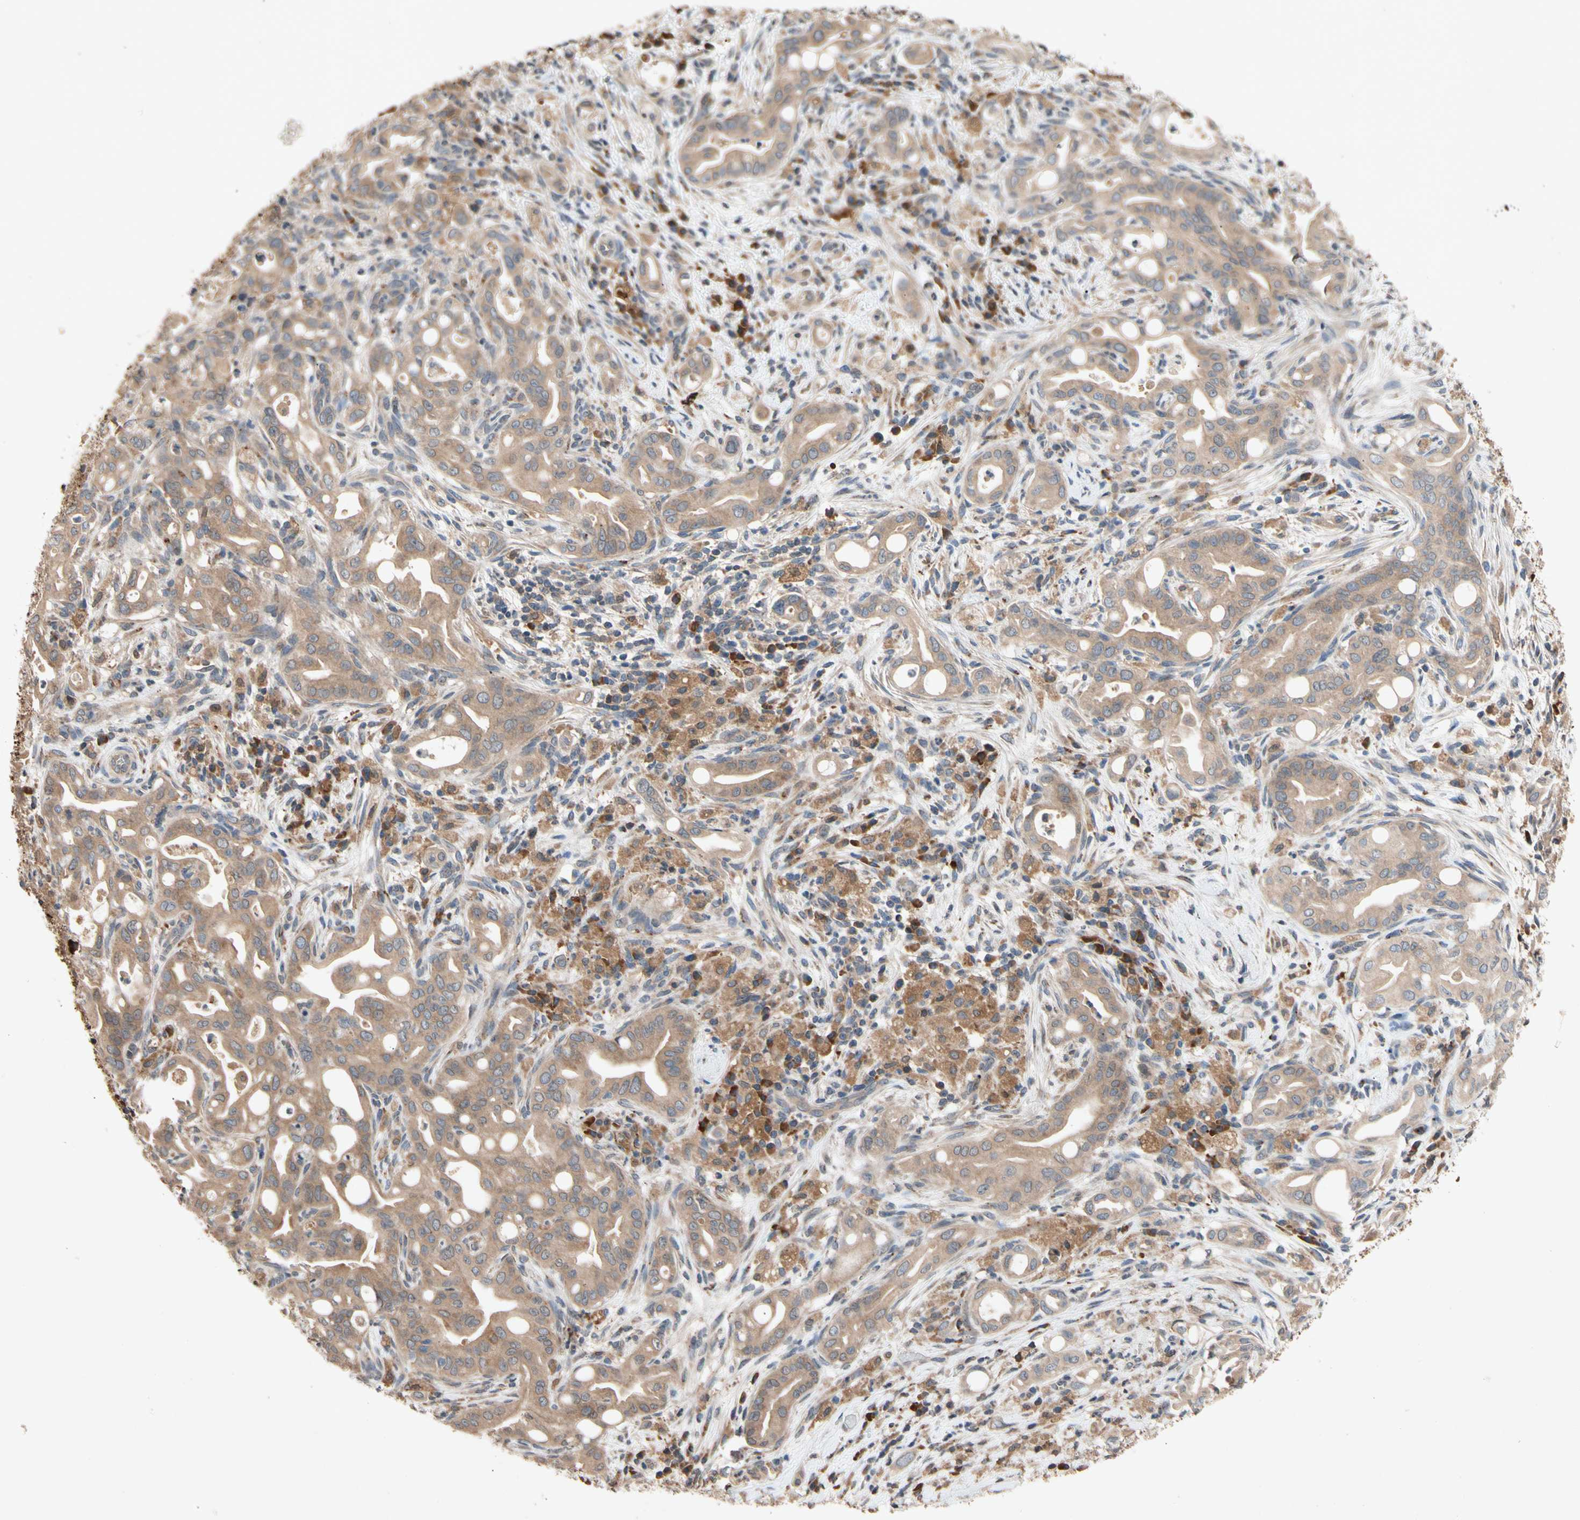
{"staining": {"intensity": "moderate", "quantity": ">75%", "location": "cytoplasmic/membranous"}, "tissue": "liver cancer", "cell_type": "Tumor cells", "image_type": "cancer", "snomed": [{"axis": "morphology", "description": "Cholangiocarcinoma"}, {"axis": "topography", "description": "Liver"}], "caption": "Immunohistochemistry micrograph of liver cancer (cholangiocarcinoma) stained for a protein (brown), which displays medium levels of moderate cytoplasmic/membranous staining in about >75% of tumor cells.", "gene": "PRDX4", "patient": {"sex": "female", "age": 68}}